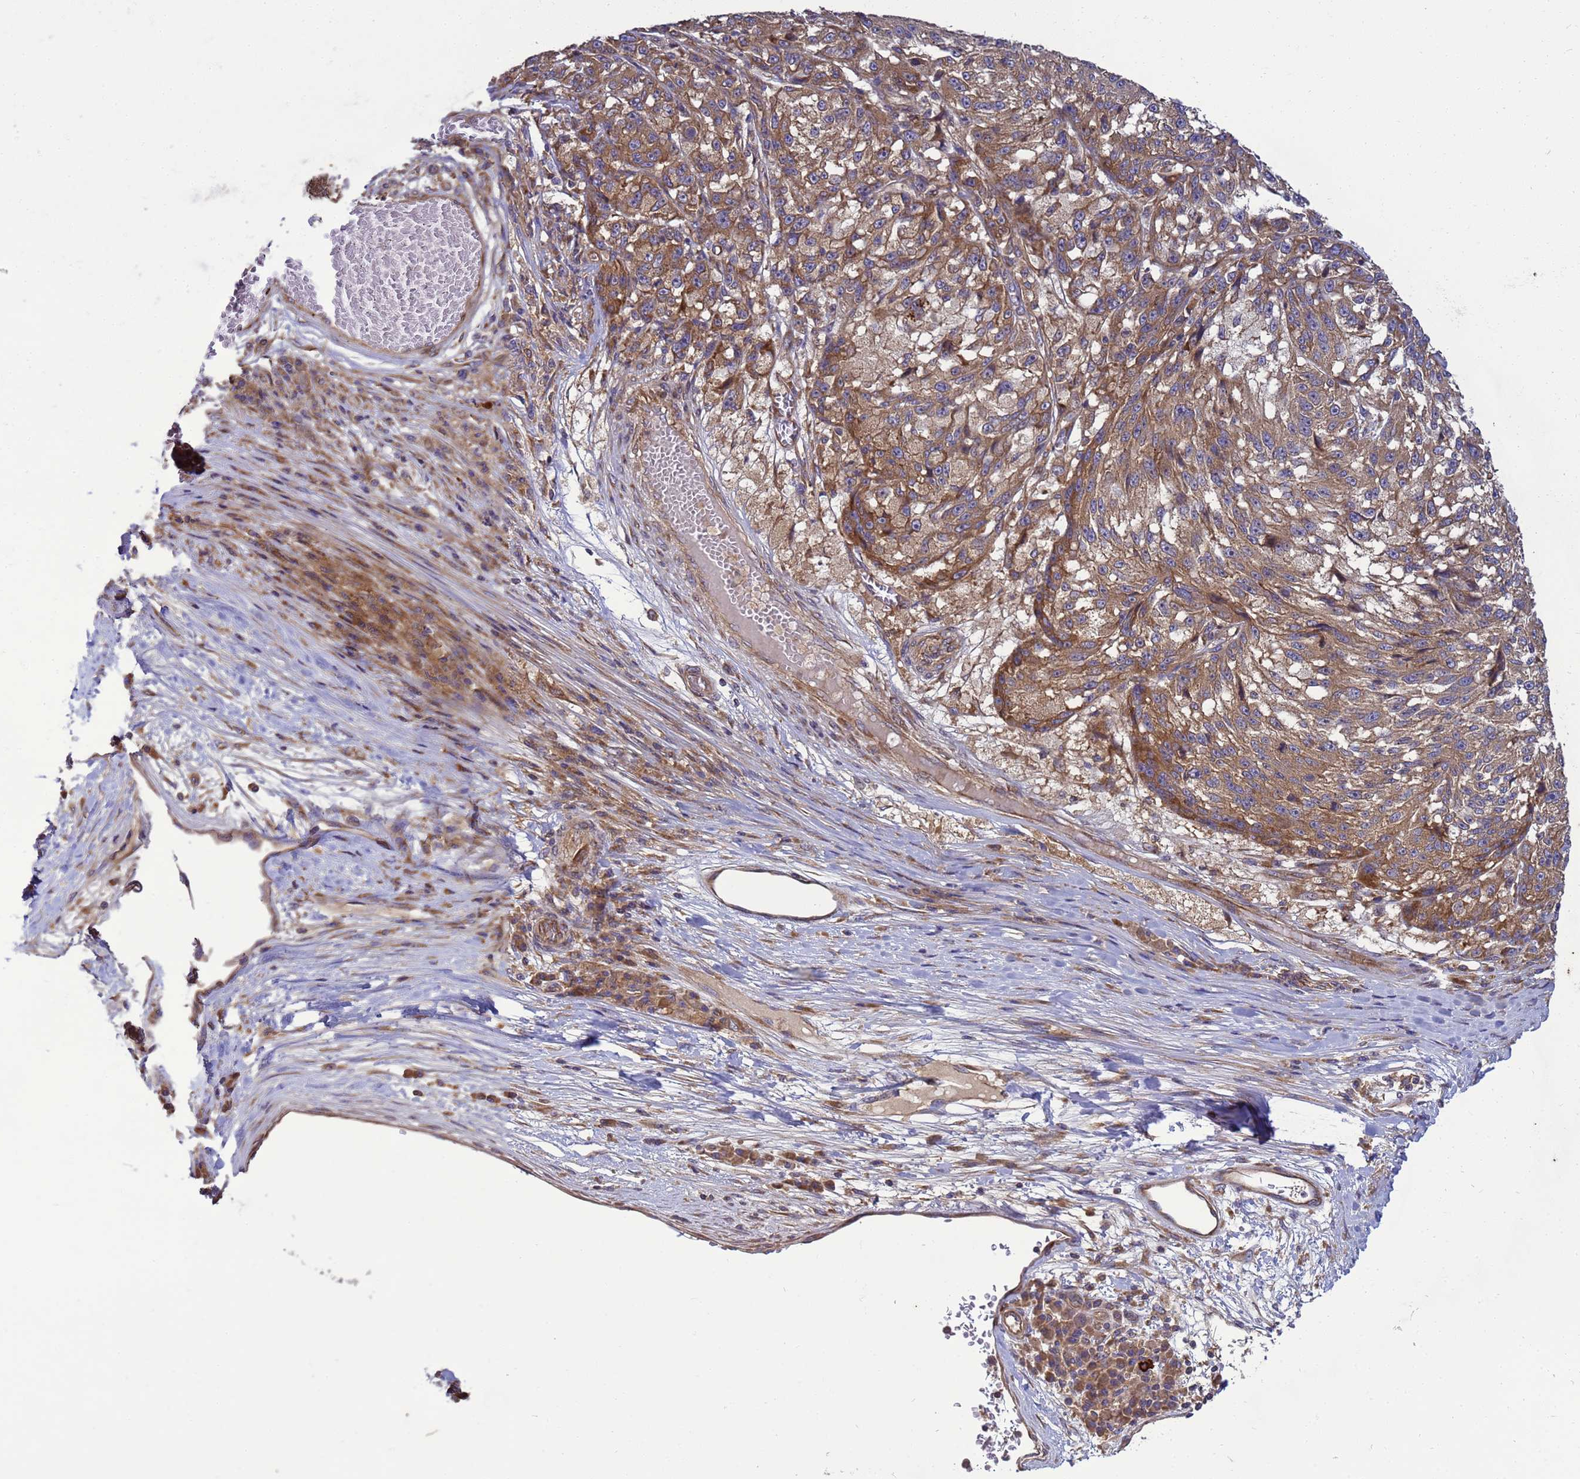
{"staining": {"intensity": "moderate", "quantity": ">75%", "location": "cytoplasmic/membranous"}, "tissue": "melanoma", "cell_type": "Tumor cells", "image_type": "cancer", "snomed": [{"axis": "morphology", "description": "Malignant melanoma, NOS"}, {"axis": "topography", "description": "Skin"}], "caption": "A micrograph of melanoma stained for a protein shows moderate cytoplasmic/membranous brown staining in tumor cells.", "gene": "BECN1", "patient": {"sex": "male", "age": 53}}